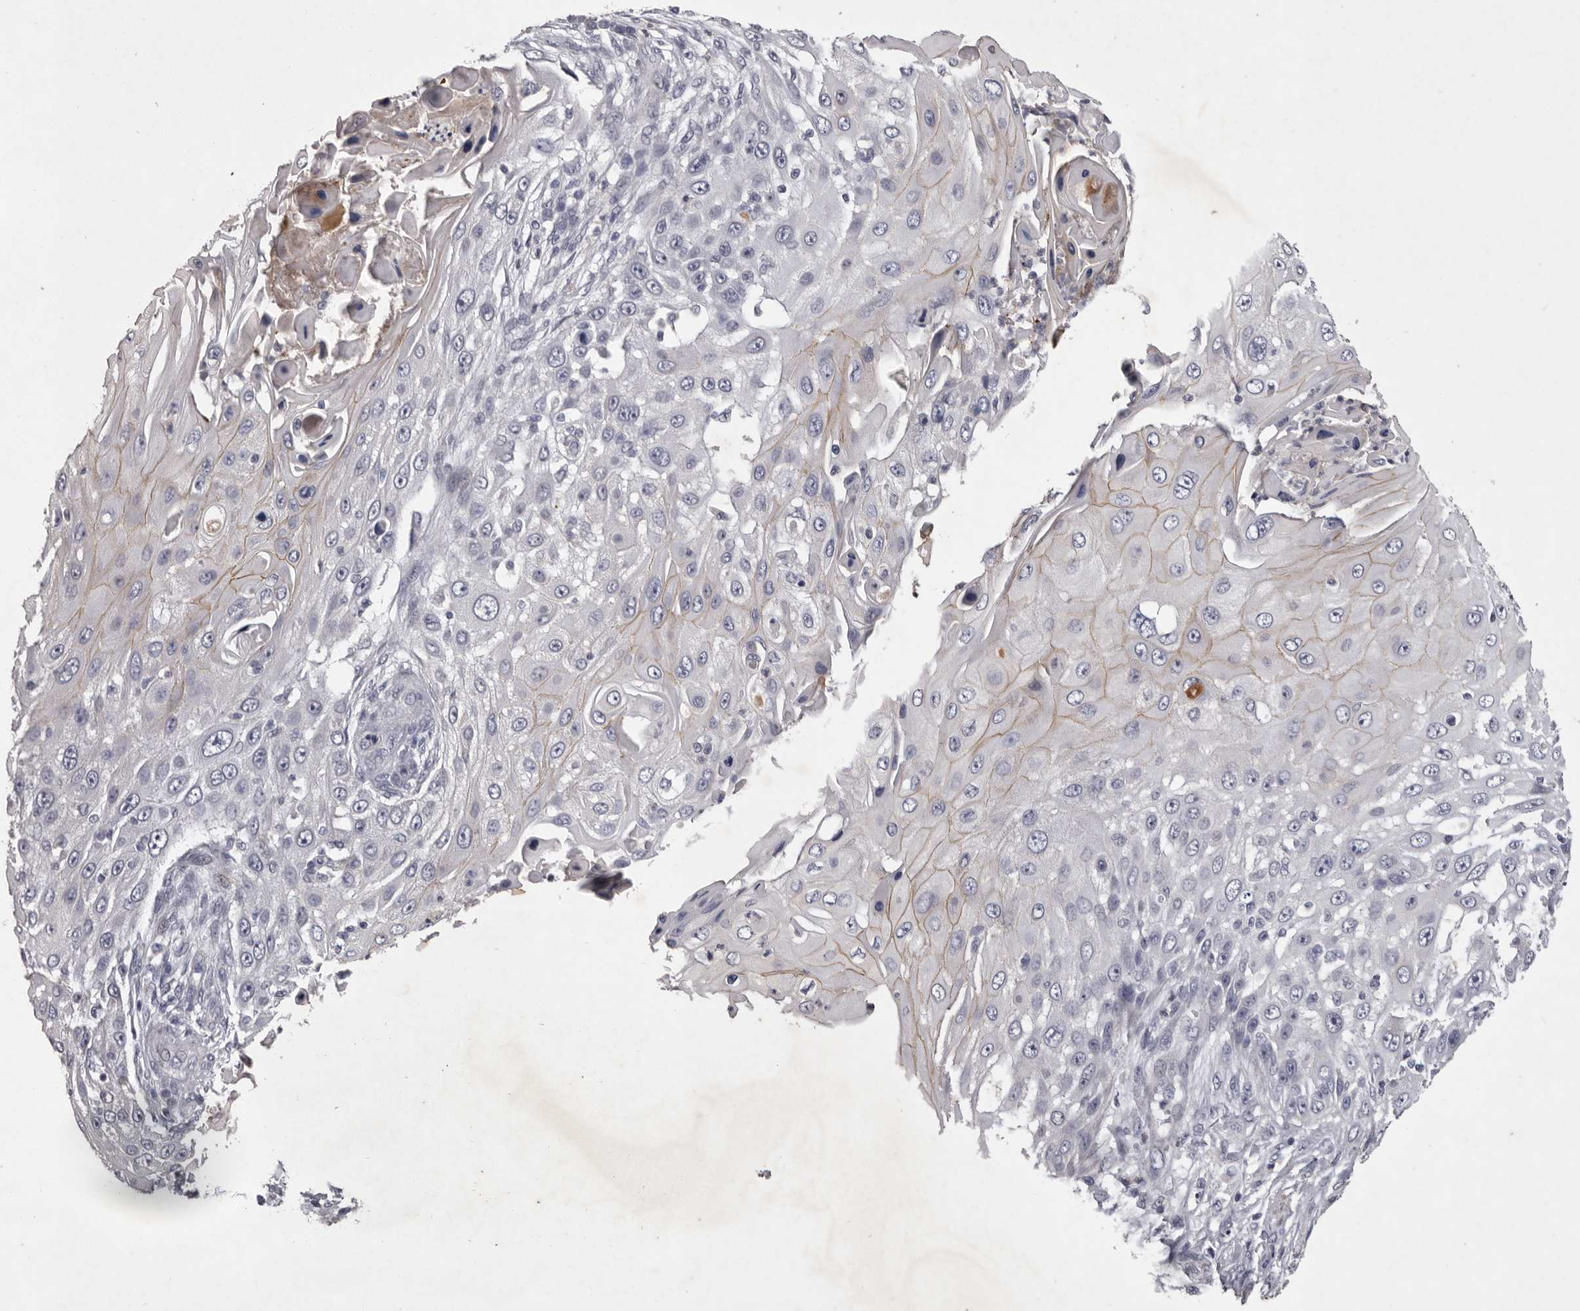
{"staining": {"intensity": "weak", "quantity": "<25%", "location": "cytoplasmic/membranous"}, "tissue": "skin cancer", "cell_type": "Tumor cells", "image_type": "cancer", "snomed": [{"axis": "morphology", "description": "Squamous cell carcinoma, NOS"}, {"axis": "topography", "description": "Skin"}], "caption": "Tumor cells are negative for brown protein staining in squamous cell carcinoma (skin).", "gene": "NKAIN4", "patient": {"sex": "female", "age": 44}}